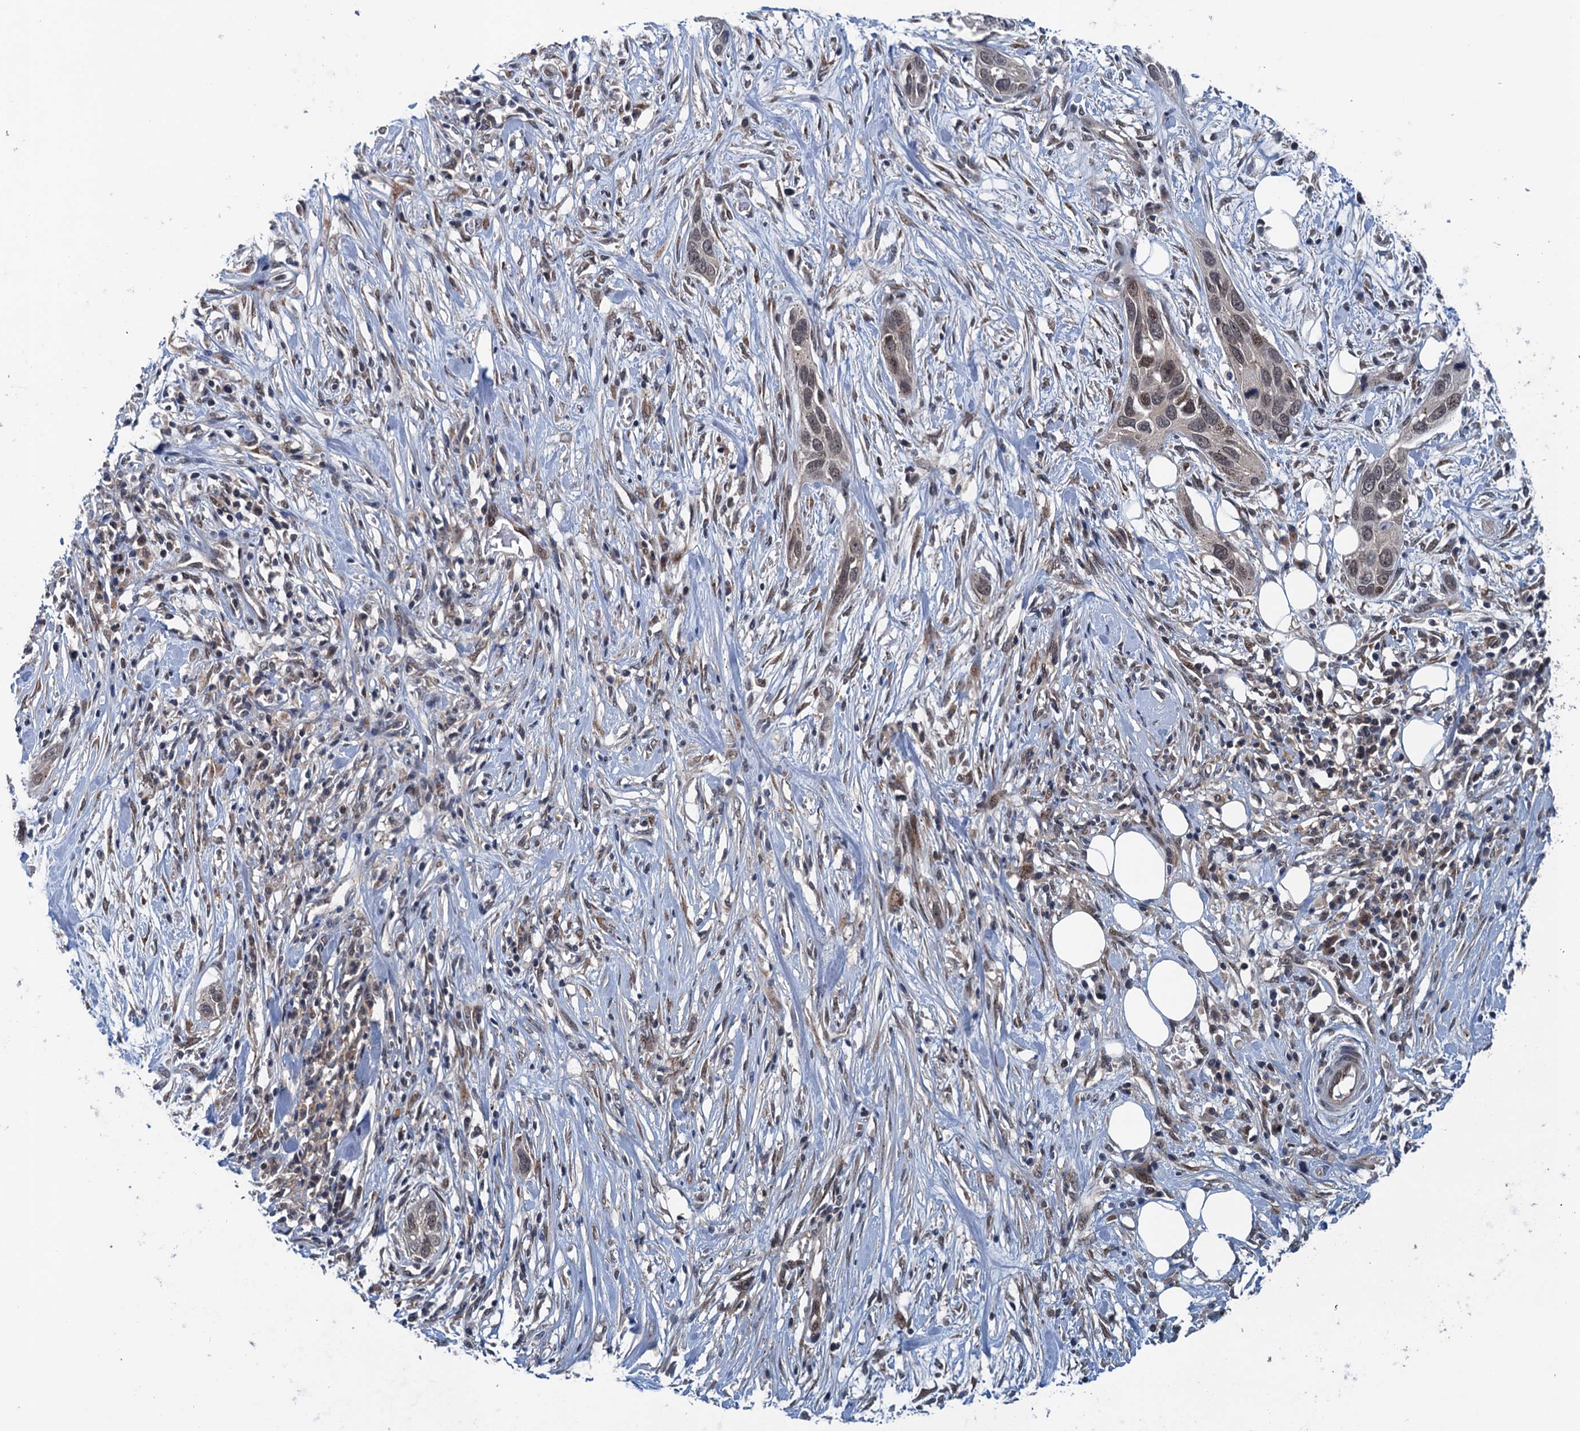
{"staining": {"intensity": "moderate", "quantity": "<25%", "location": "nuclear"}, "tissue": "pancreatic cancer", "cell_type": "Tumor cells", "image_type": "cancer", "snomed": [{"axis": "morphology", "description": "Adenocarcinoma, NOS"}, {"axis": "topography", "description": "Pancreas"}], "caption": "Pancreatic adenocarcinoma stained with a protein marker displays moderate staining in tumor cells.", "gene": "RNF165", "patient": {"sex": "female", "age": 60}}